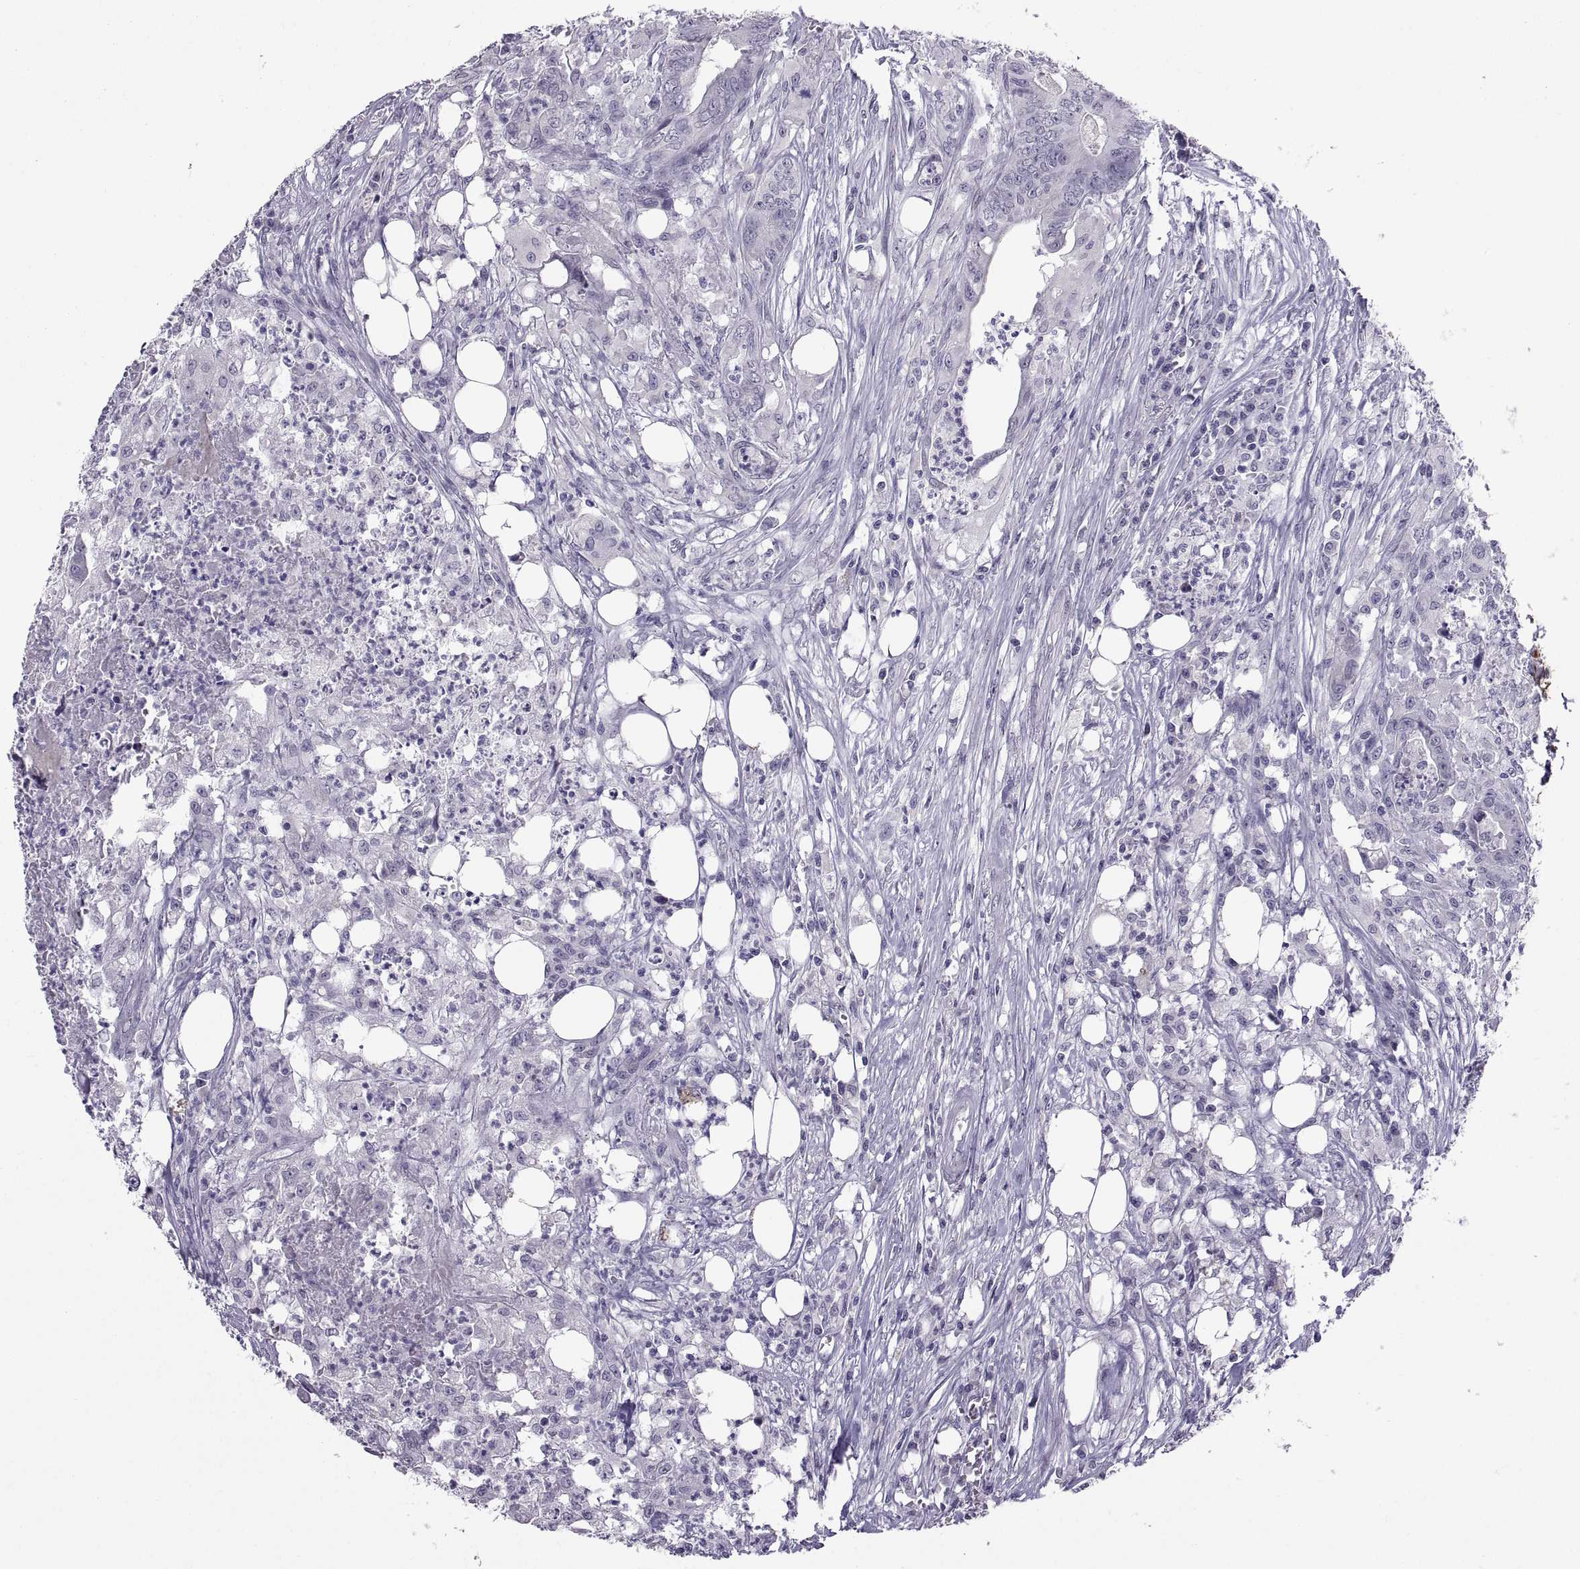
{"staining": {"intensity": "negative", "quantity": "none", "location": "none"}, "tissue": "colorectal cancer", "cell_type": "Tumor cells", "image_type": "cancer", "snomed": [{"axis": "morphology", "description": "Adenocarcinoma, NOS"}, {"axis": "topography", "description": "Colon"}], "caption": "The immunohistochemistry (IHC) image has no significant staining in tumor cells of colorectal cancer (adenocarcinoma) tissue.", "gene": "KRT77", "patient": {"sex": "male", "age": 84}}